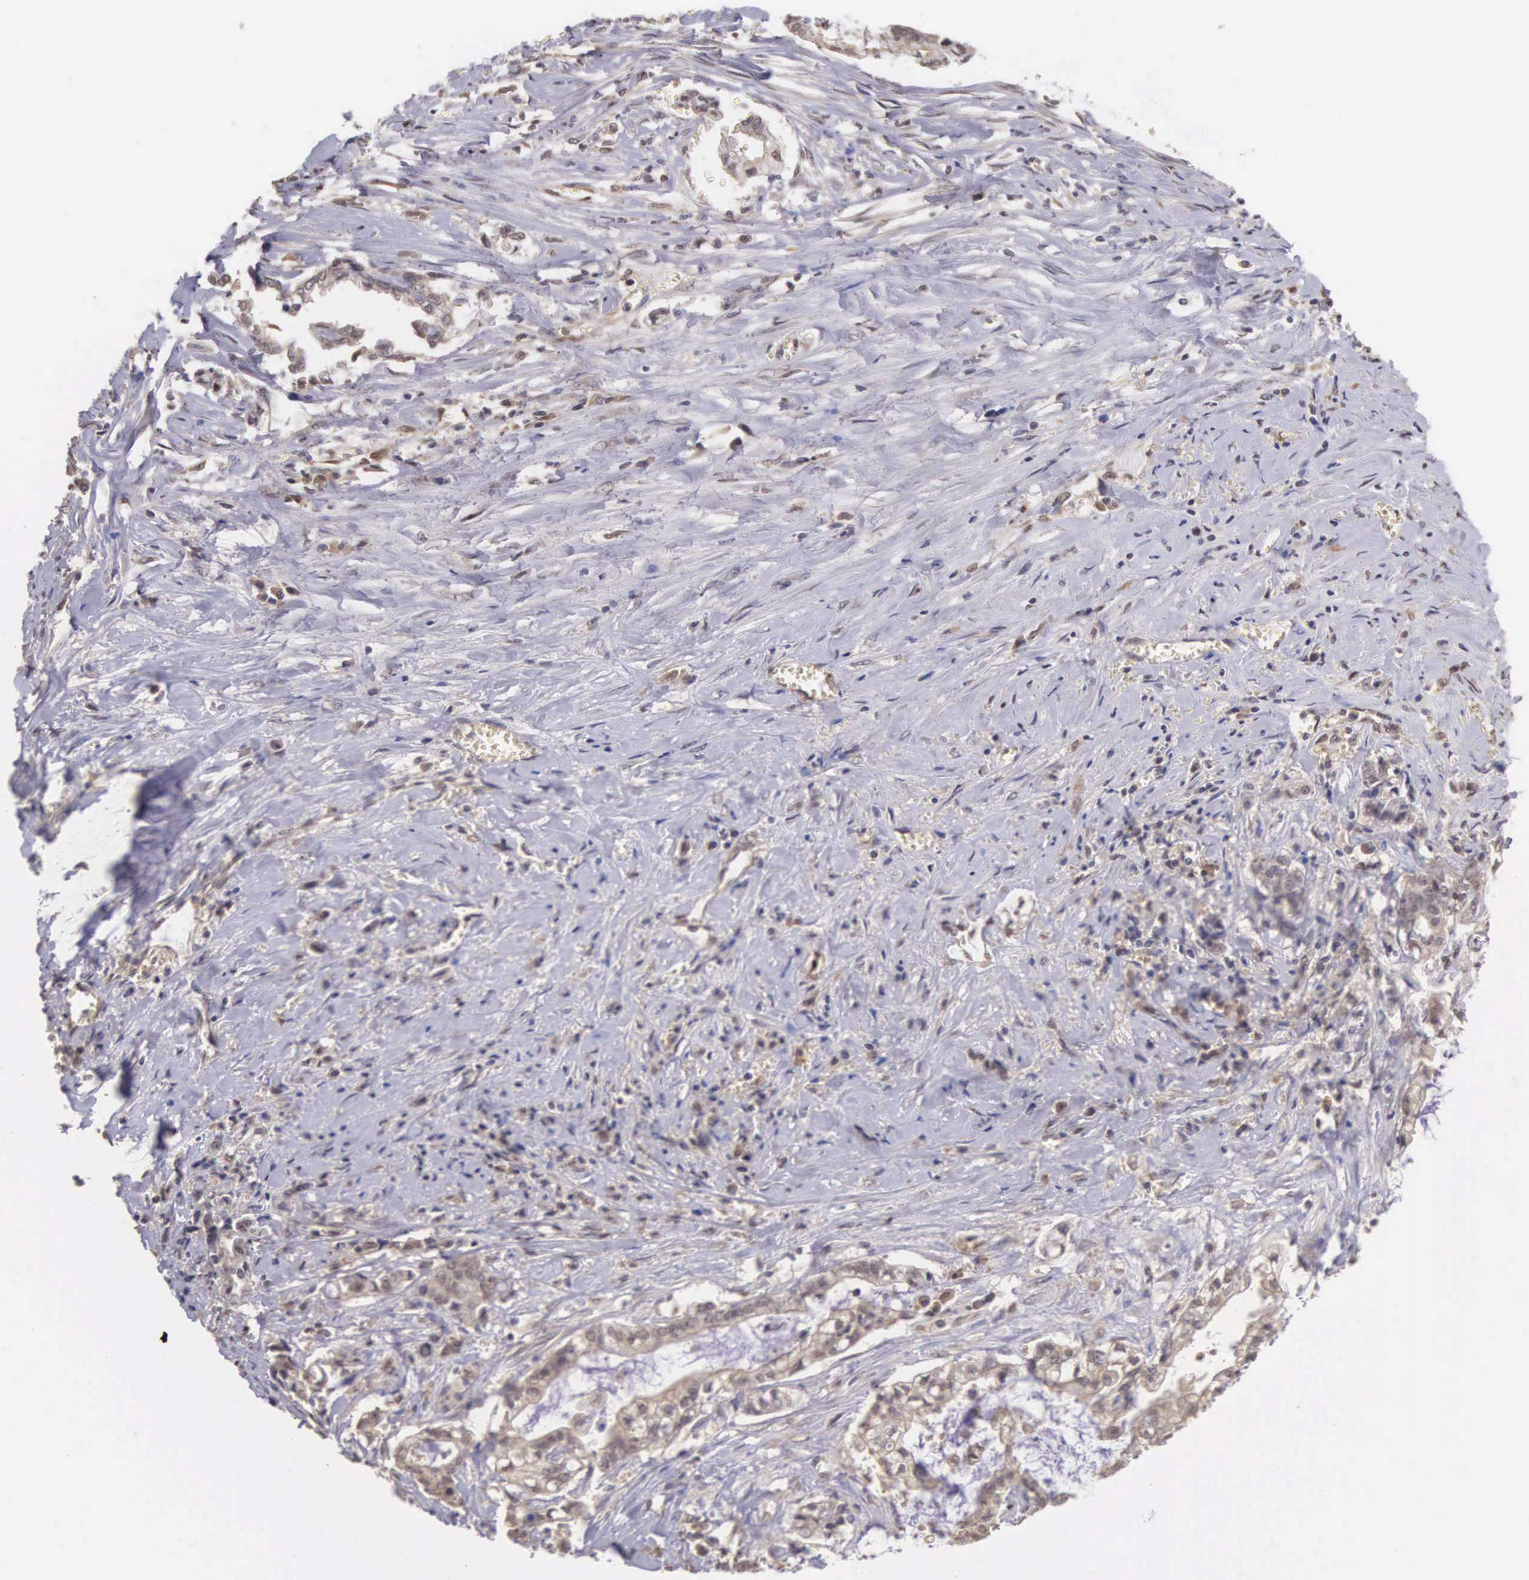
{"staining": {"intensity": "weak", "quantity": ">75%", "location": "cytoplasmic/membranous"}, "tissue": "liver cancer", "cell_type": "Tumor cells", "image_type": "cancer", "snomed": [{"axis": "morphology", "description": "Cholangiocarcinoma"}, {"axis": "topography", "description": "Liver"}], "caption": "Liver cholangiocarcinoma stained with DAB immunohistochemistry demonstrates low levels of weak cytoplasmic/membranous positivity in approximately >75% of tumor cells. The staining was performed using DAB to visualize the protein expression in brown, while the nuclei were stained in blue with hematoxylin (Magnification: 20x).", "gene": "VASH1", "patient": {"sex": "male", "age": 57}}